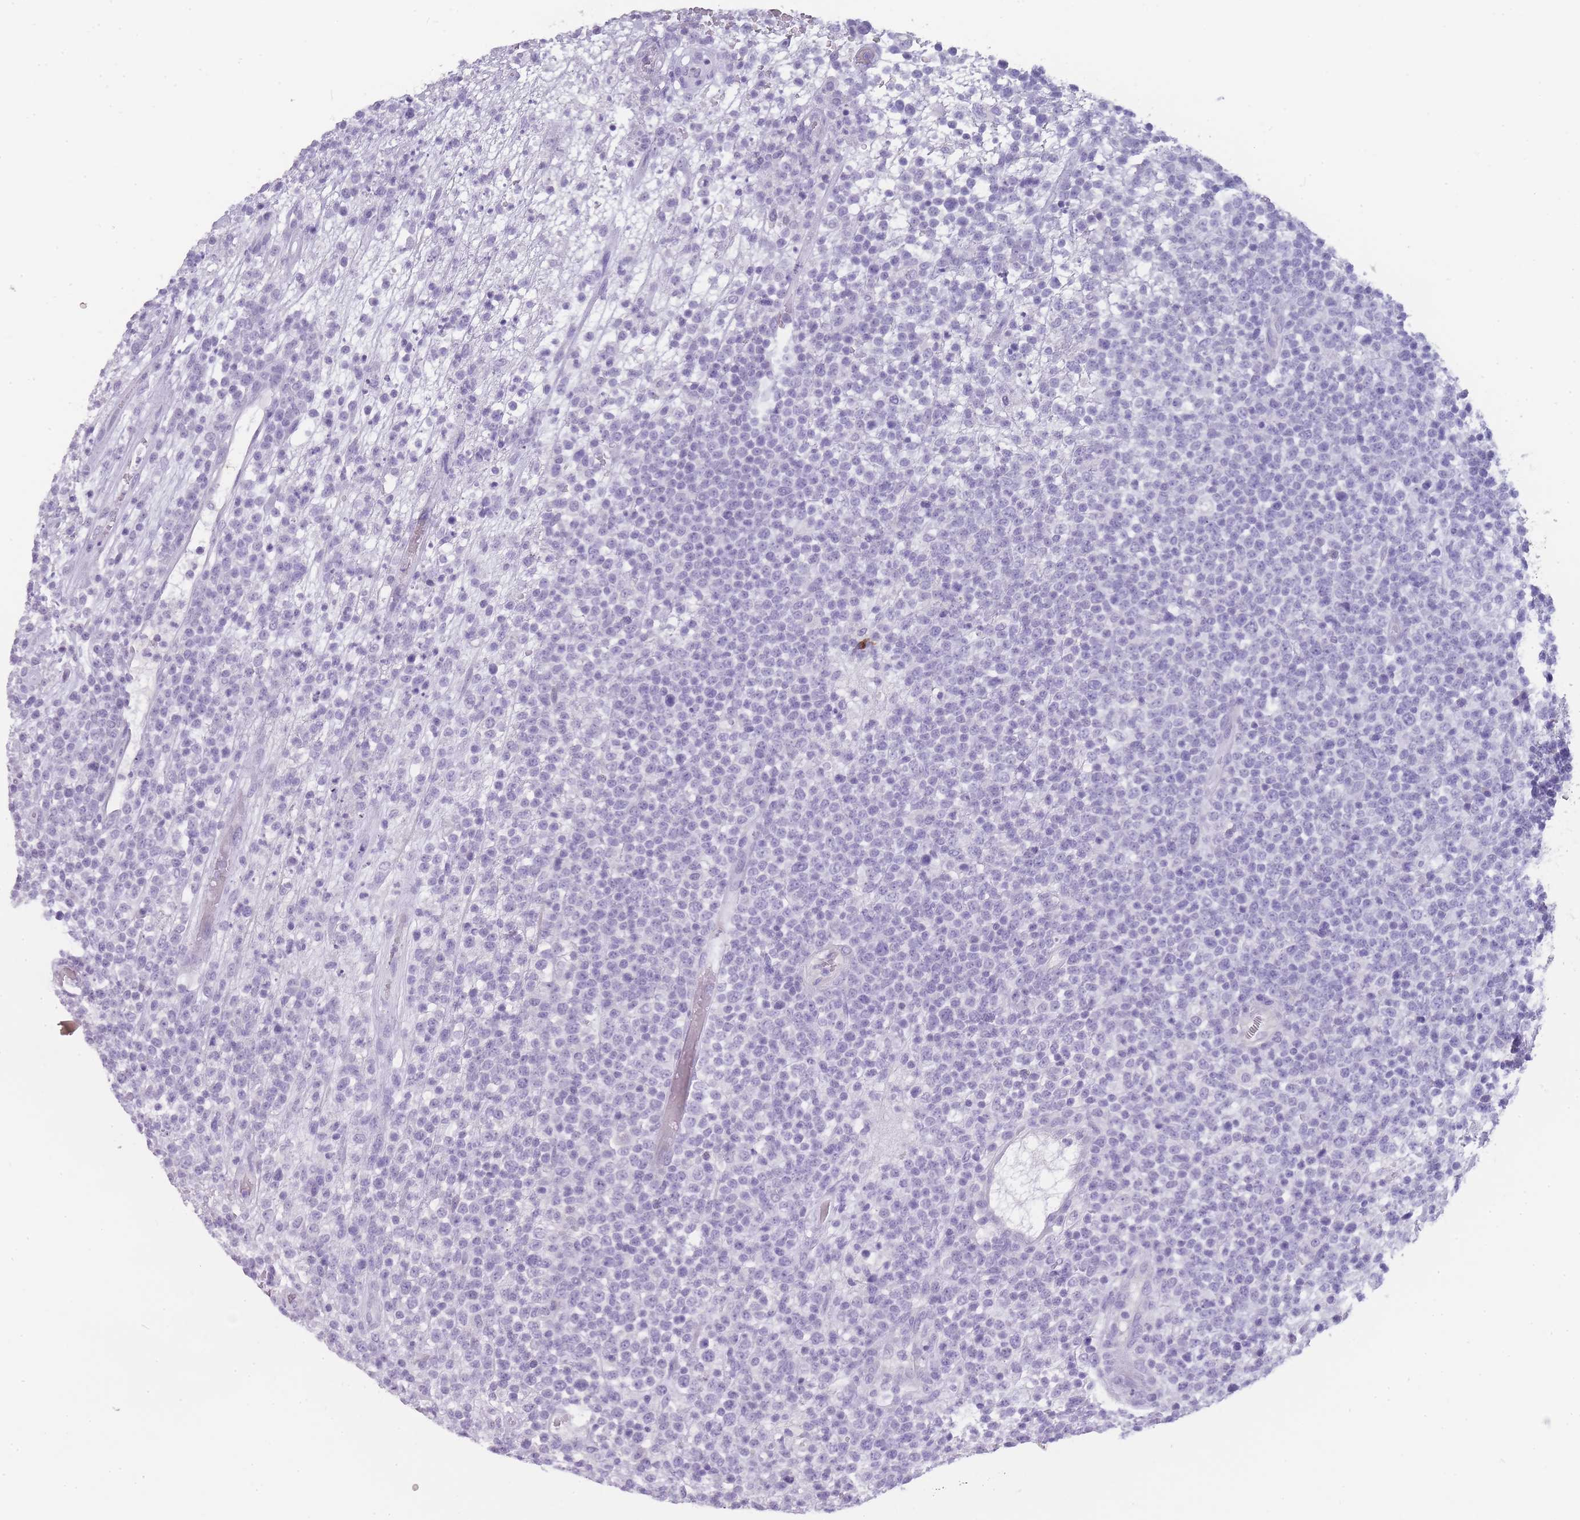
{"staining": {"intensity": "negative", "quantity": "none", "location": "none"}, "tissue": "lymphoma", "cell_type": "Tumor cells", "image_type": "cancer", "snomed": [{"axis": "morphology", "description": "Malignant lymphoma, non-Hodgkin's type, High grade"}, {"axis": "topography", "description": "Colon"}], "caption": "The photomicrograph reveals no significant expression in tumor cells of high-grade malignant lymphoma, non-Hodgkin's type.", "gene": "TCP11", "patient": {"sex": "female", "age": 53}}